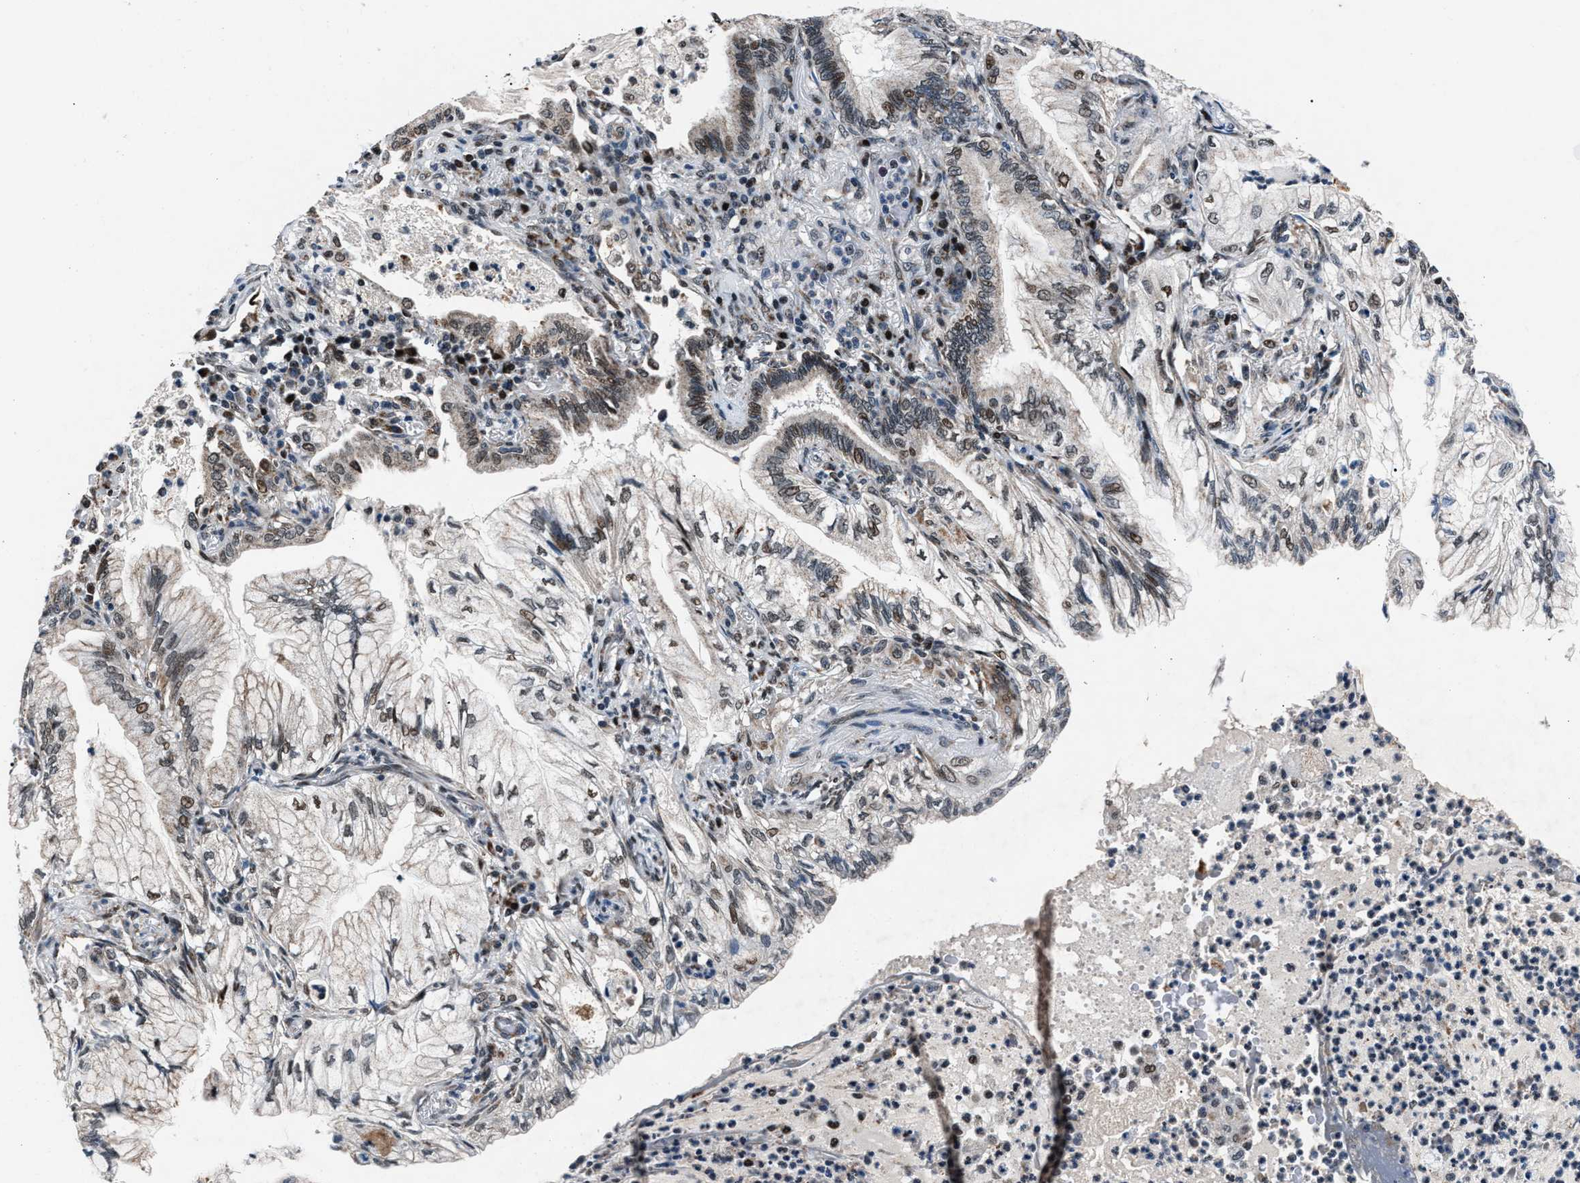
{"staining": {"intensity": "moderate", "quantity": "<25%", "location": "nuclear"}, "tissue": "lung cancer", "cell_type": "Tumor cells", "image_type": "cancer", "snomed": [{"axis": "morphology", "description": "Adenocarcinoma, NOS"}, {"axis": "topography", "description": "Lung"}], "caption": "Immunohistochemistry (IHC) image of adenocarcinoma (lung) stained for a protein (brown), which demonstrates low levels of moderate nuclear expression in approximately <25% of tumor cells.", "gene": "PRRC2B", "patient": {"sex": "female", "age": 70}}